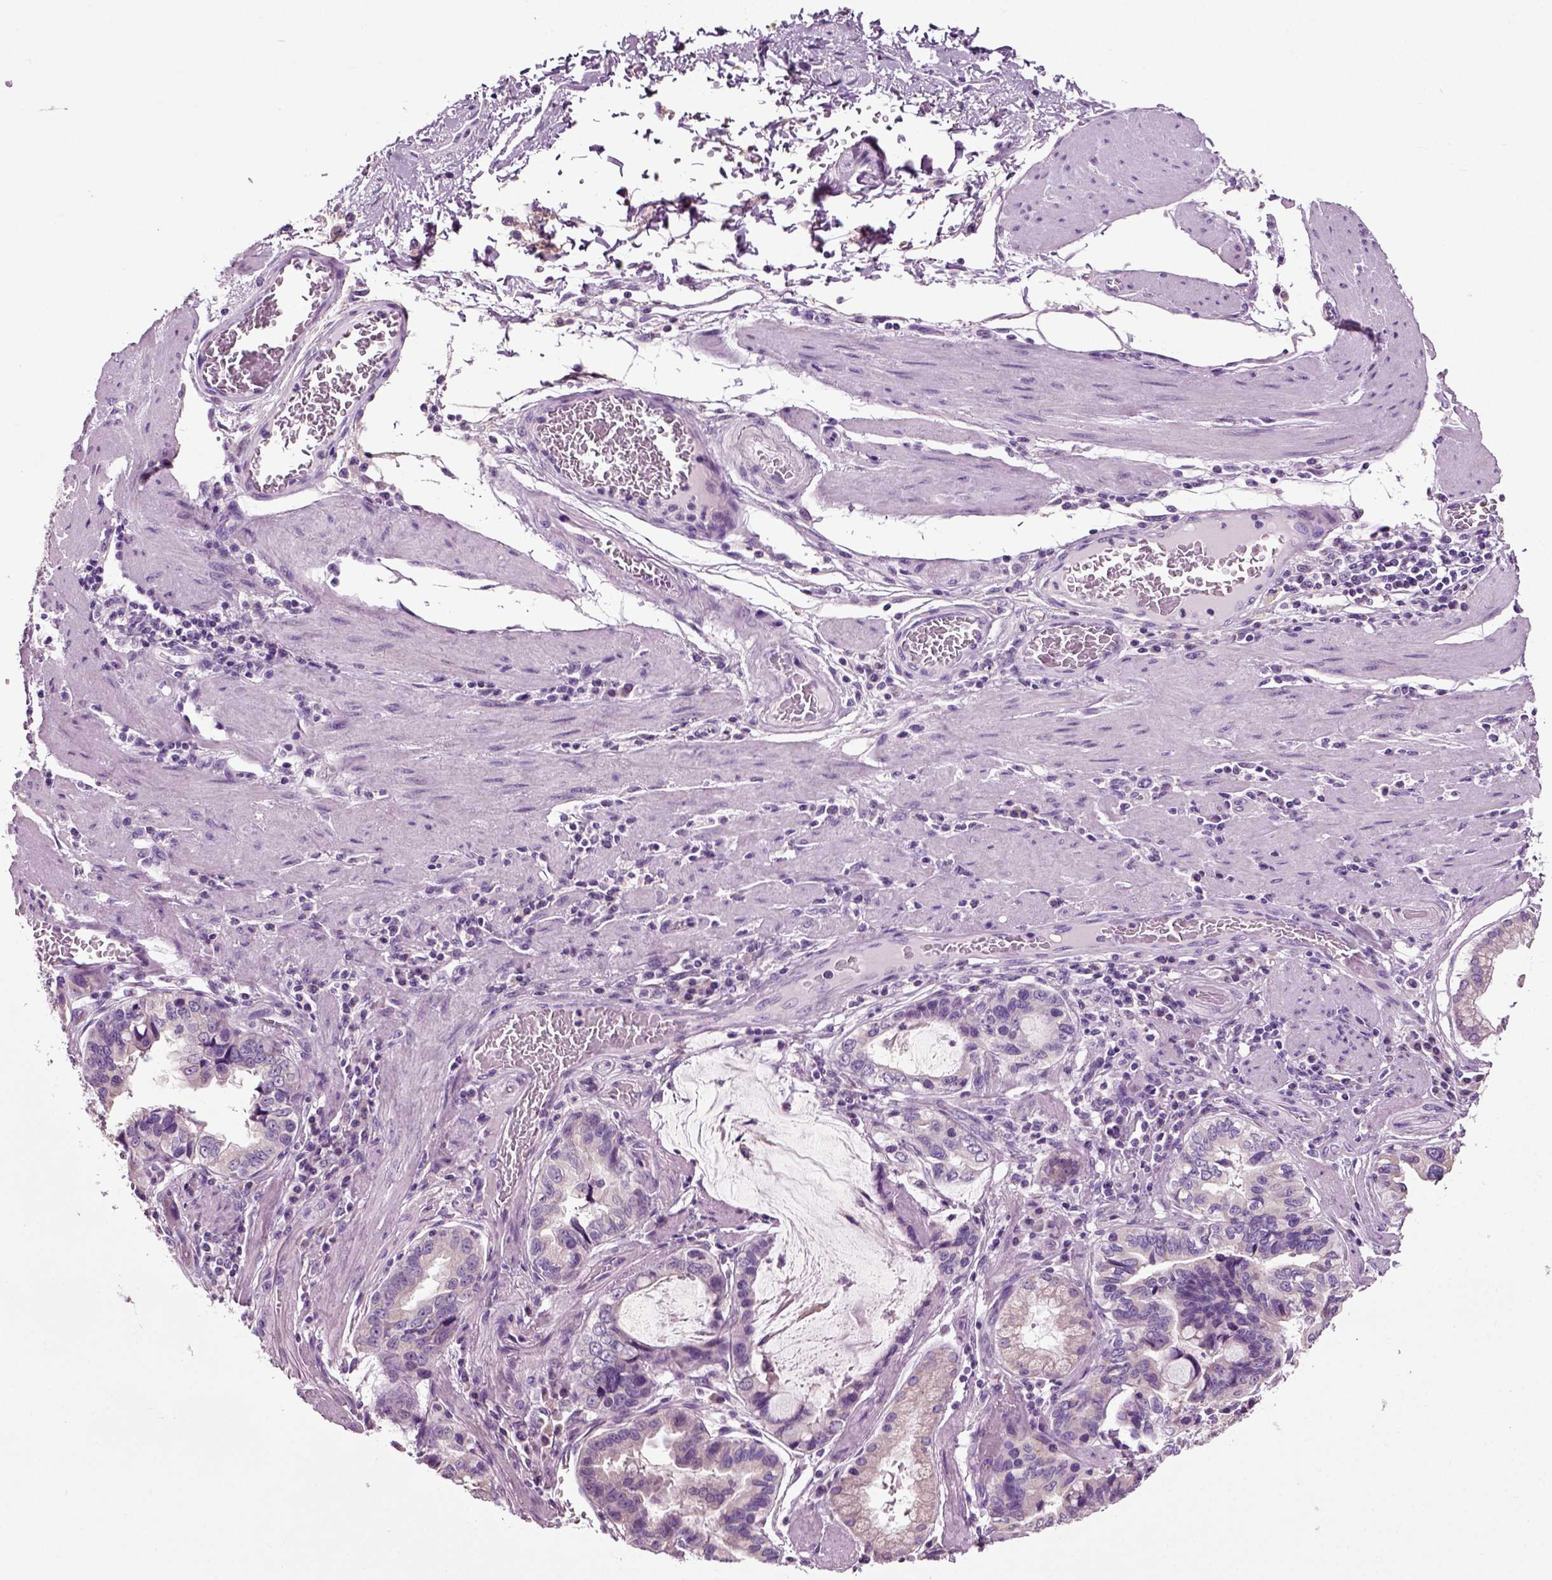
{"staining": {"intensity": "negative", "quantity": "none", "location": "none"}, "tissue": "stomach cancer", "cell_type": "Tumor cells", "image_type": "cancer", "snomed": [{"axis": "morphology", "description": "Adenocarcinoma, NOS"}, {"axis": "topography", "description": "Stomach, lower"}], "caption": "Immunohistochemical staining of human stomach adenocarcinoma shows no significant positivity in tumor cells.", "gene": "DNAH10", "patient": {"sex": "female", "age": 76}}